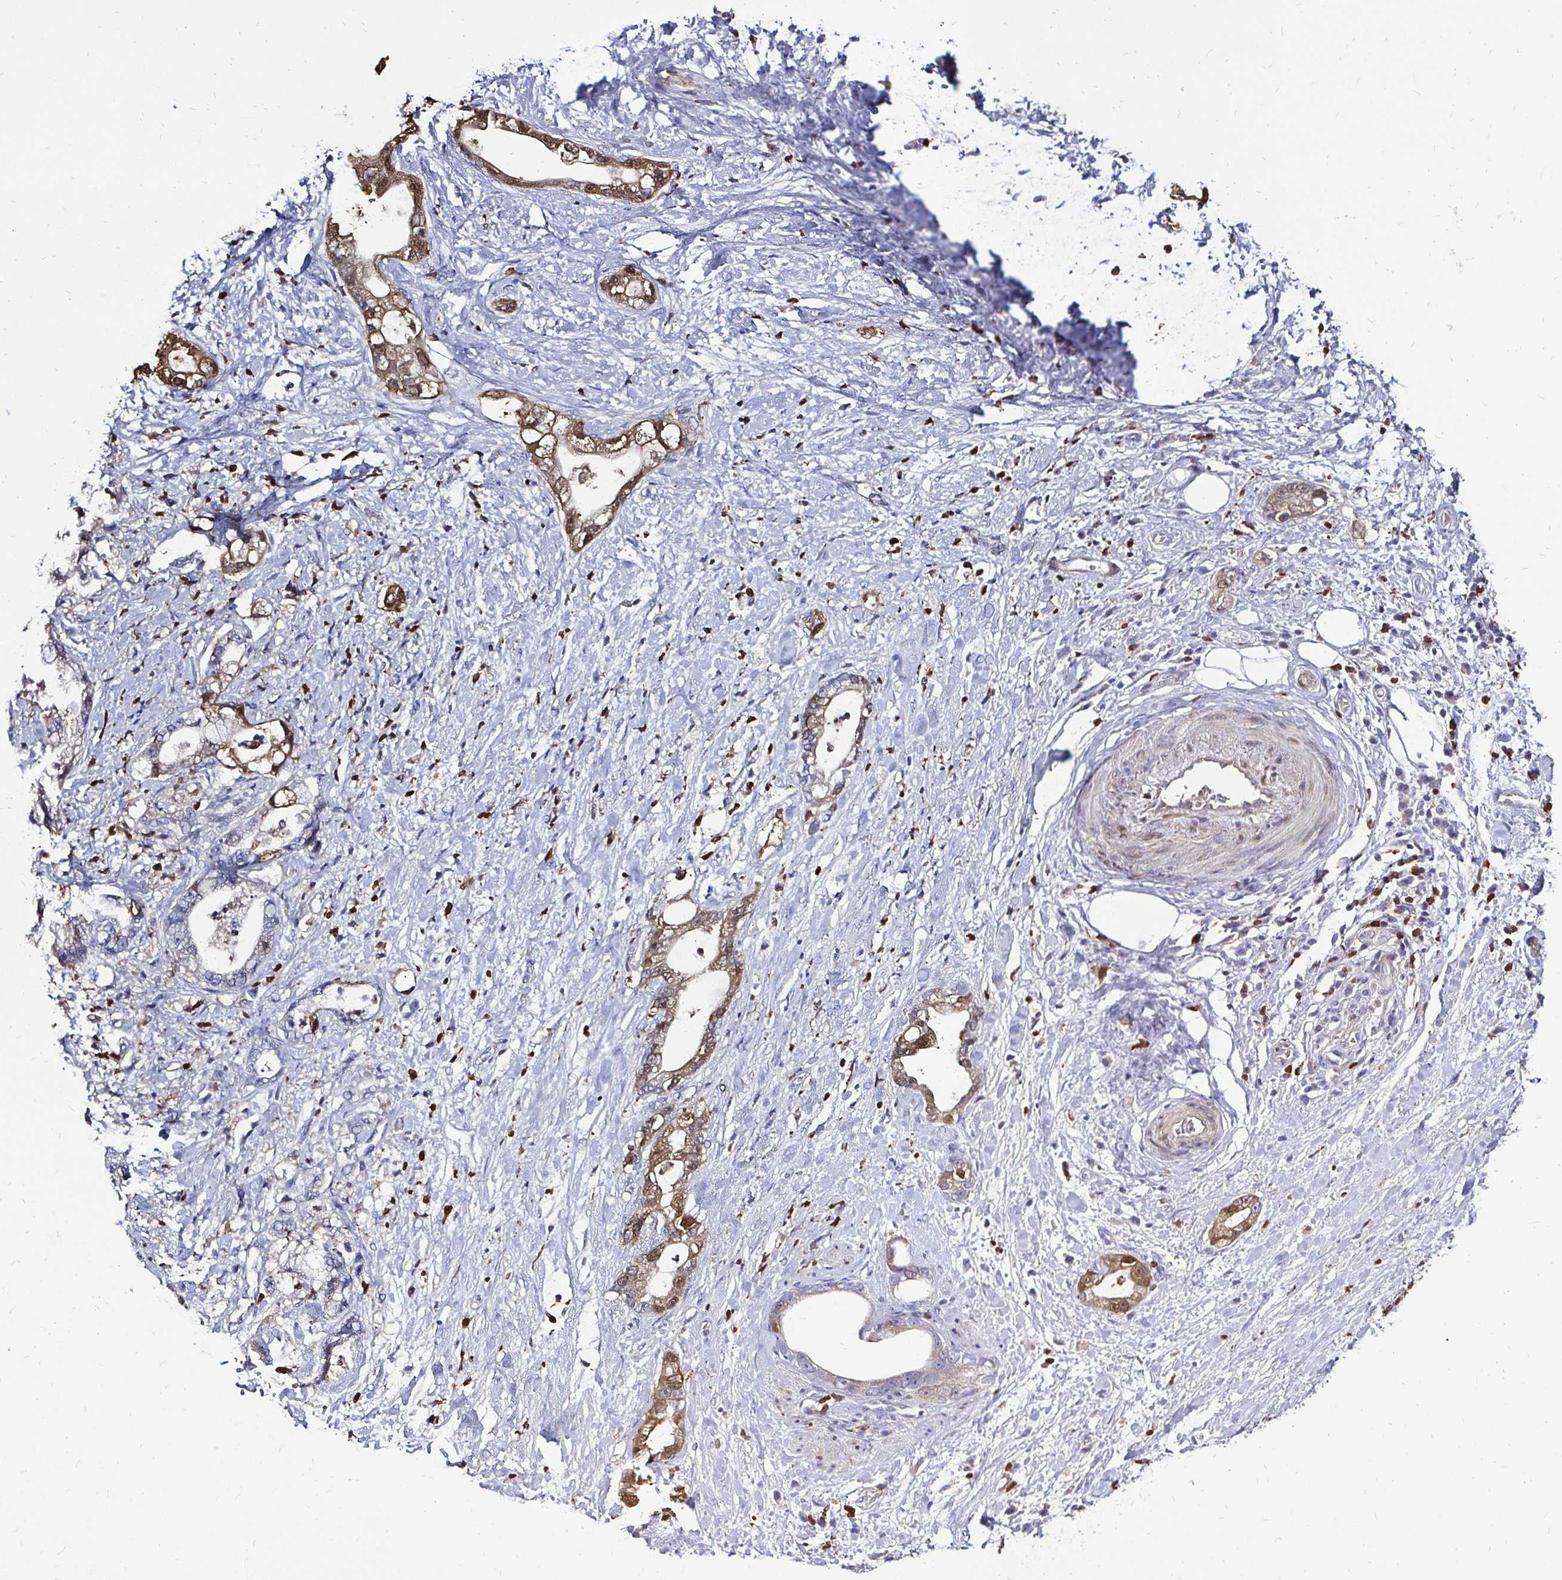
{"staining": {"intensity": "strong", "quantity": "25%-75%", "location": "cytoplasmic/membranous,nuclear"}, "tissue": "stomach cancer", "cell_type": "Tumor cells", "image_type": "cancer", "snomed": [{"axis": "morphology", "description": "Adenocarcinoma, NOS"}, {"axis": "topography", "description": "Stomach"}], "caption": "Protein staining displays strong cytoplasmic/membranous and nuclear expression in about 25%-75% of tumor cells in adenocarcinoma (stomach).", "gene": "ZFP1", "patient": {"sex": "male", "age": 55}}